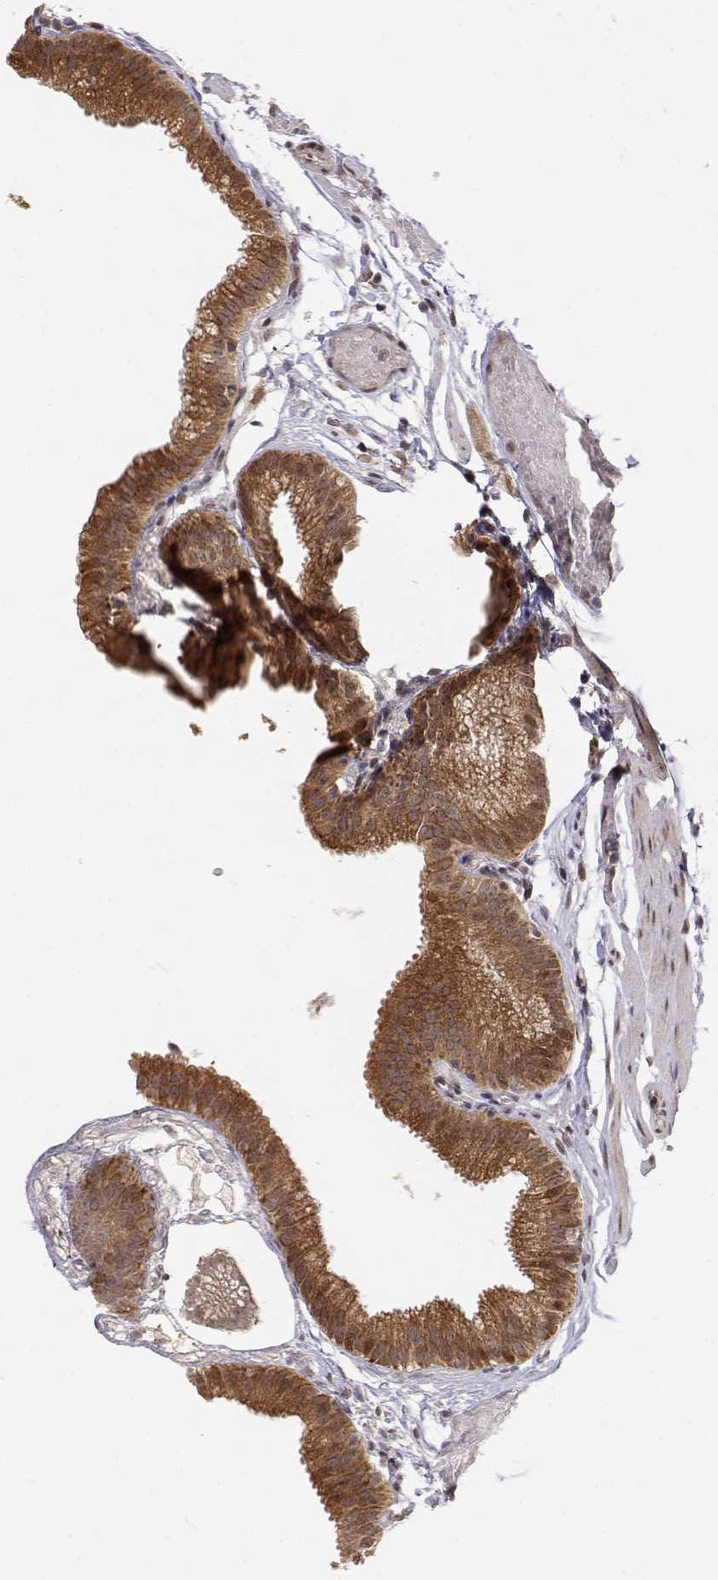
{"staining": {"intensity": "strong", "quantity": ">75%", "location": "cytoplasmic/membranous,nuclear"}, "tissue": "gallbladder", "cell_type": "Glandular cells", "image_type": "normal", "snomed": [{"axis": "morphology", "description": "Normal tissue, NOS"}, {"axis": "topography", "description": "Gallbladder"}], "caption": "Immunohistochemistry (IHC) of unremarkable gallbladder displays high levels of strong cytoplasmic/membranous,nuclear staining in approximately >75% of glandular cells. (DAB (3,3'-diaminobenzidine) IHC with brightfield microscopy, high magnification).", "gene": "BRCA1", "patient": {"sex": "female", "age": 45}}